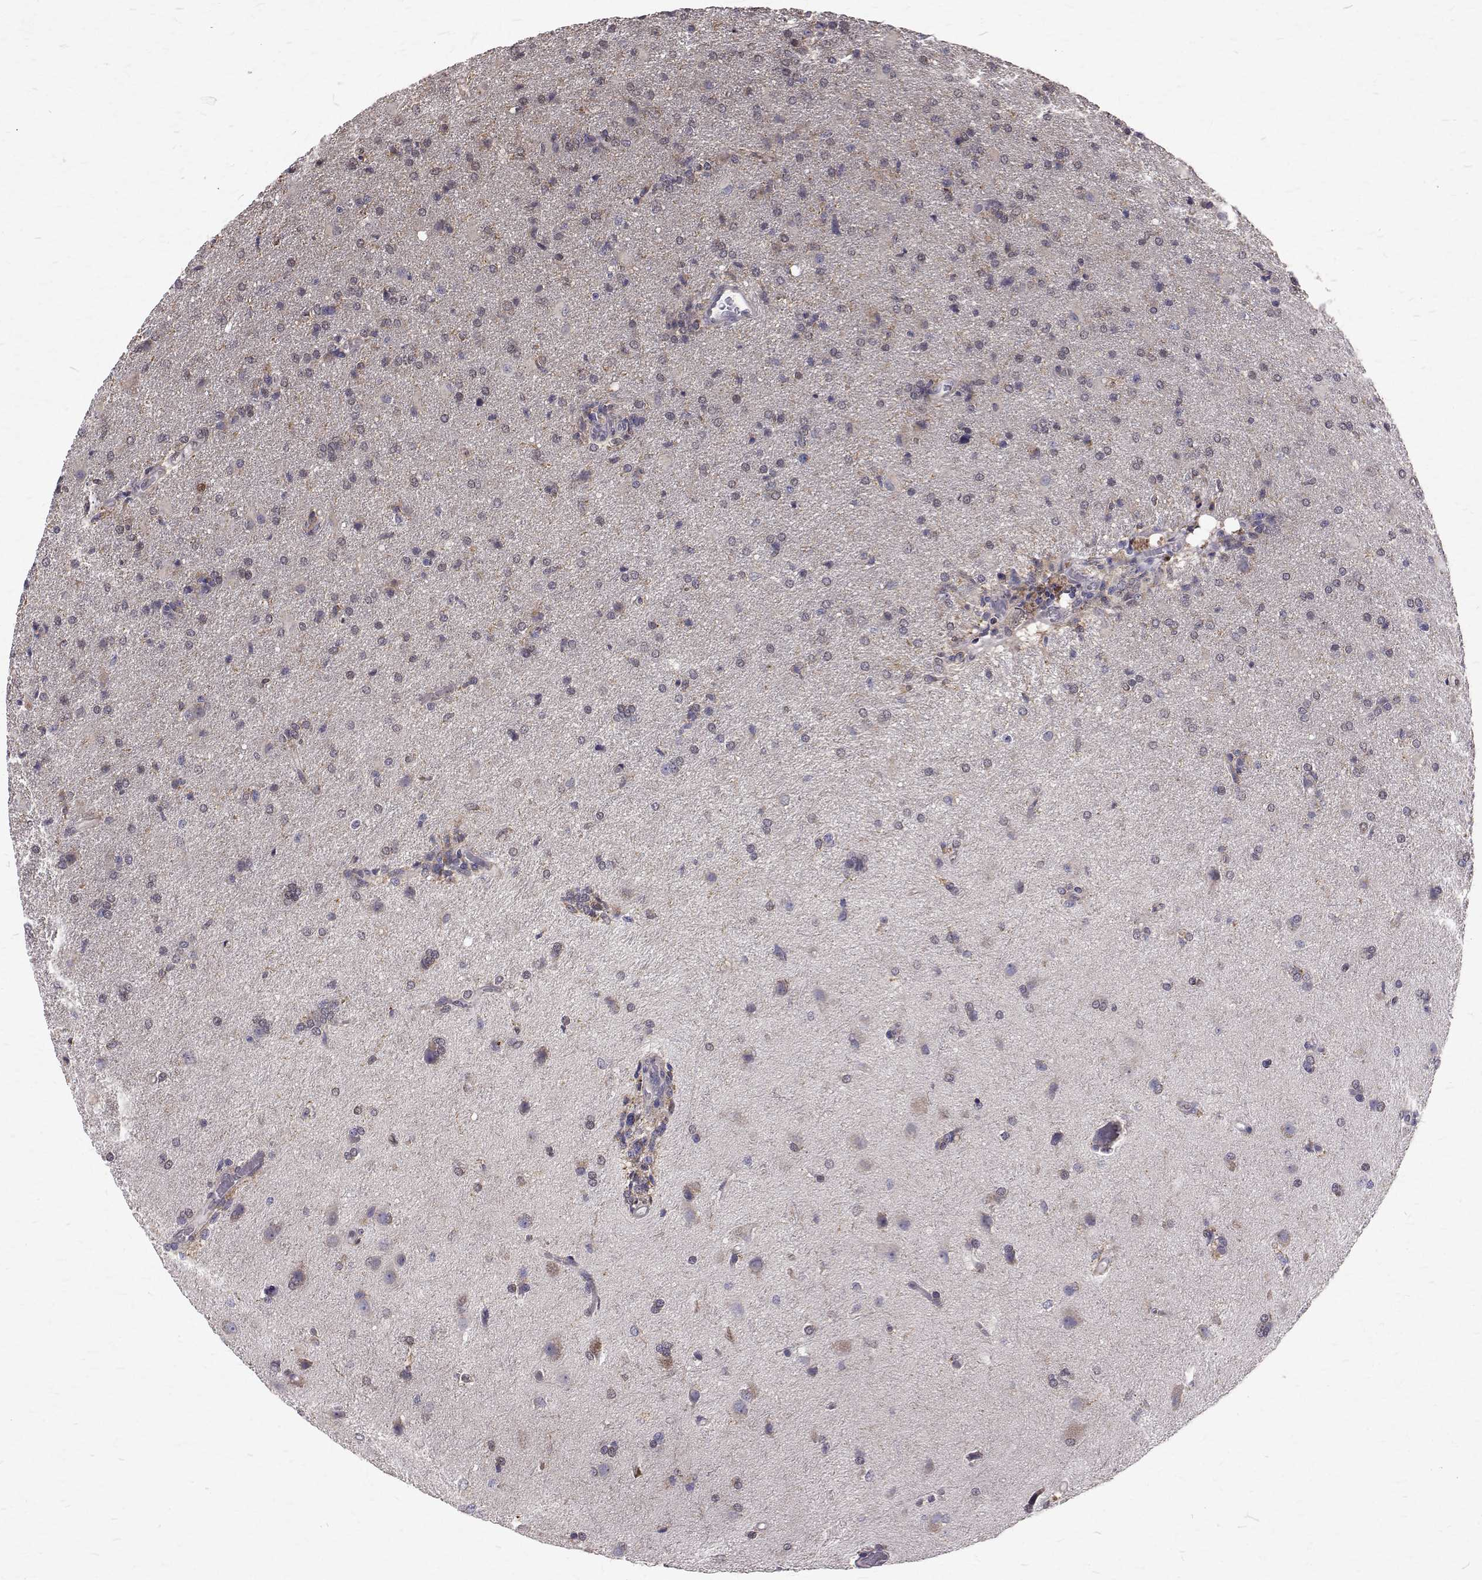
{"staining": {"intensity": "negative", "quantity": "none", "location": "none"}, "tissue": "glioma", "cell_type": "Tumor cells", "image_type": "cancer", "snomed": [{"axis": "morphology", "description": "Glioma, malignant, High grade"}, {"axis": "topography", "description": "Brain"}], "caption": "This is a image of IHC staining of high-grade glioma (malignant), which shows no positivity in tumor cells.", "gene": "CCDC89", "patient": {"sex": "male", "age": 68}}